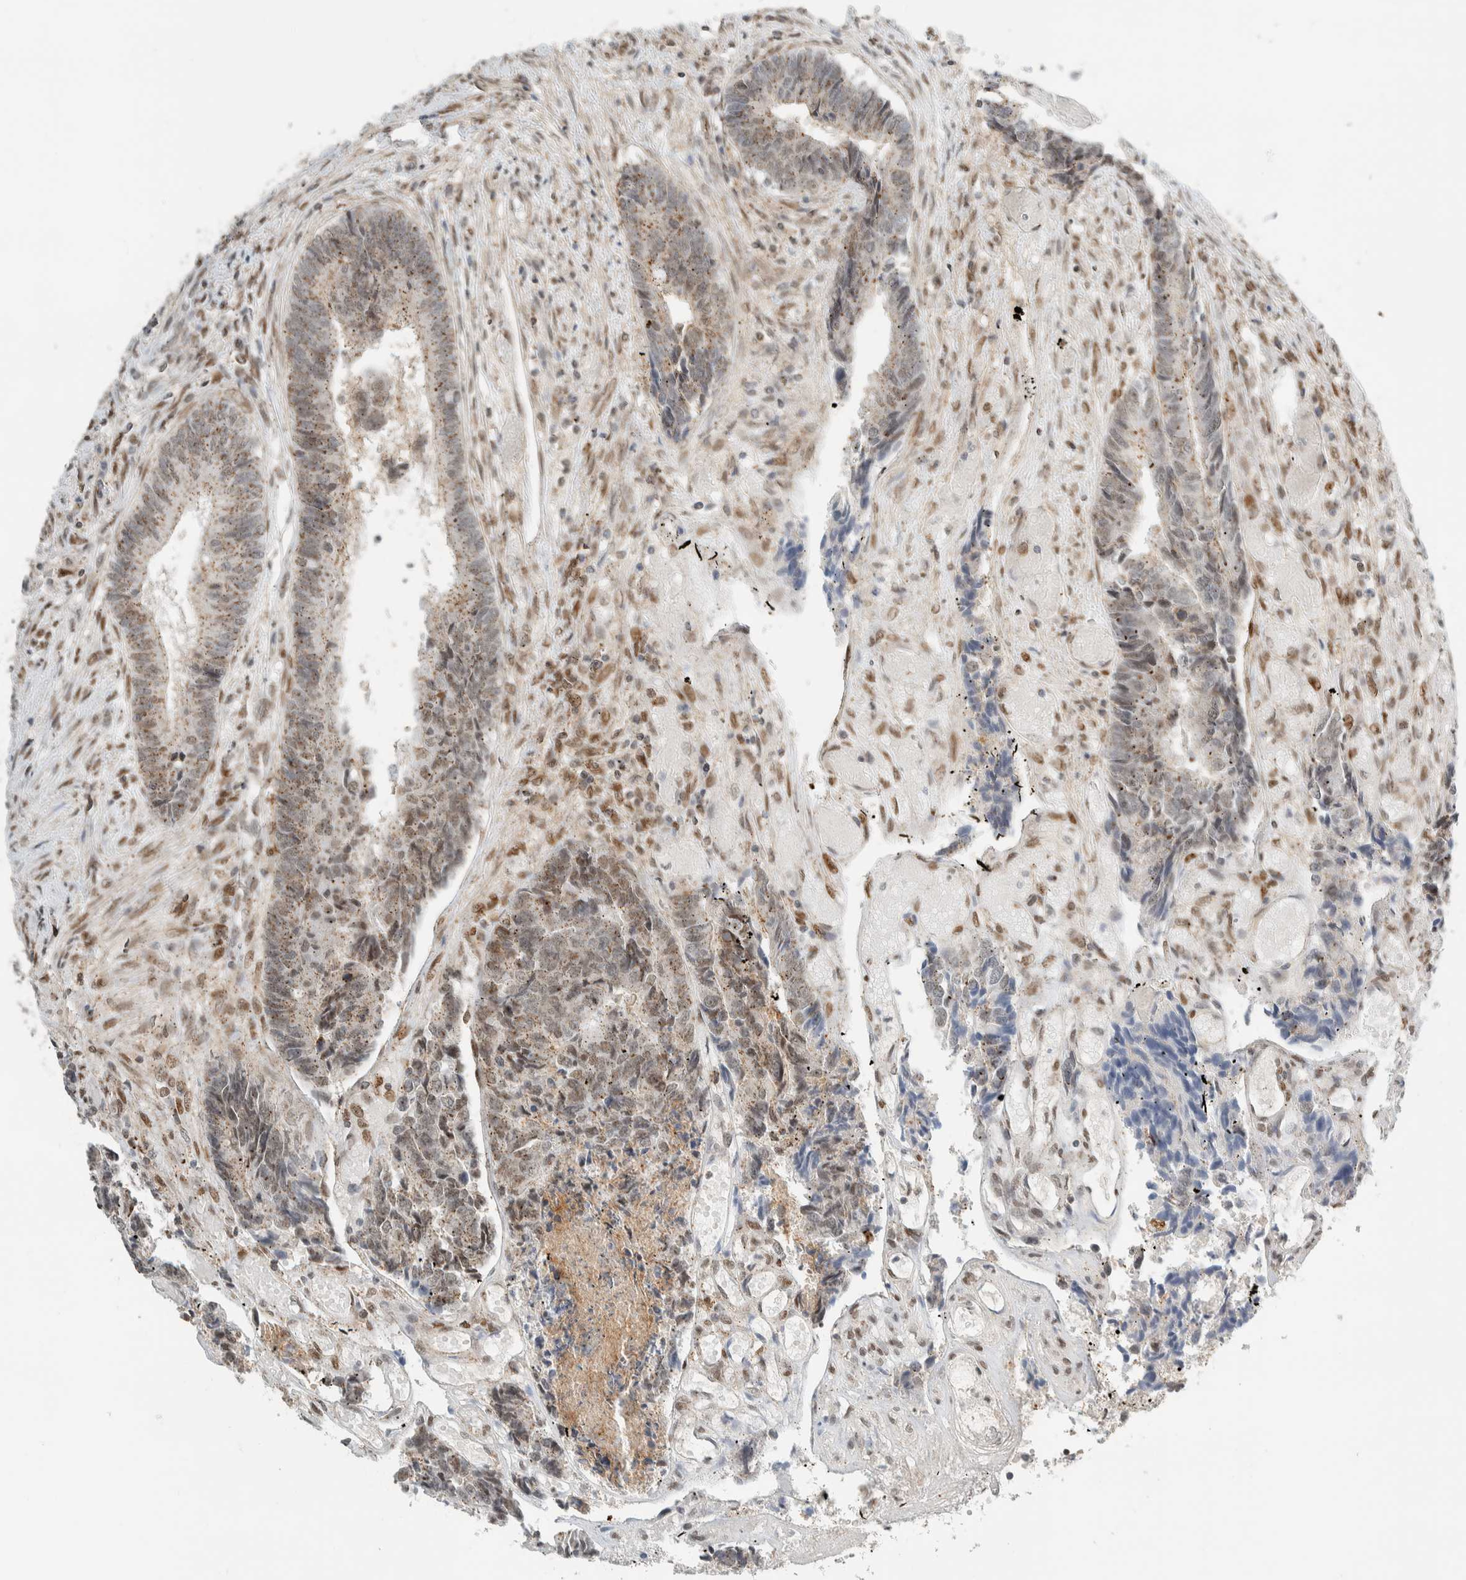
{"staining": {"intensity": "weak", "quantity": ">75%", "location": "cytoplasmic/membranous,nuclear"}, "tissue": "colorectal cancer", "cell_type": "Tumor cells", "image_type": "cancer", "snomed": [{"axis": "morphology", "description": "Adenocarcinoma, NOS"}, {"axis": "topography", "description": "Rectum"}], "caption": "Colorectal cancer stained for a protein (brown) shows weak cytoplasmic/membranous and nuclear positive staining in about >75% of tumor cells.", "gene": "TFE3", "patient": {"sex": "male", "age": 84}}